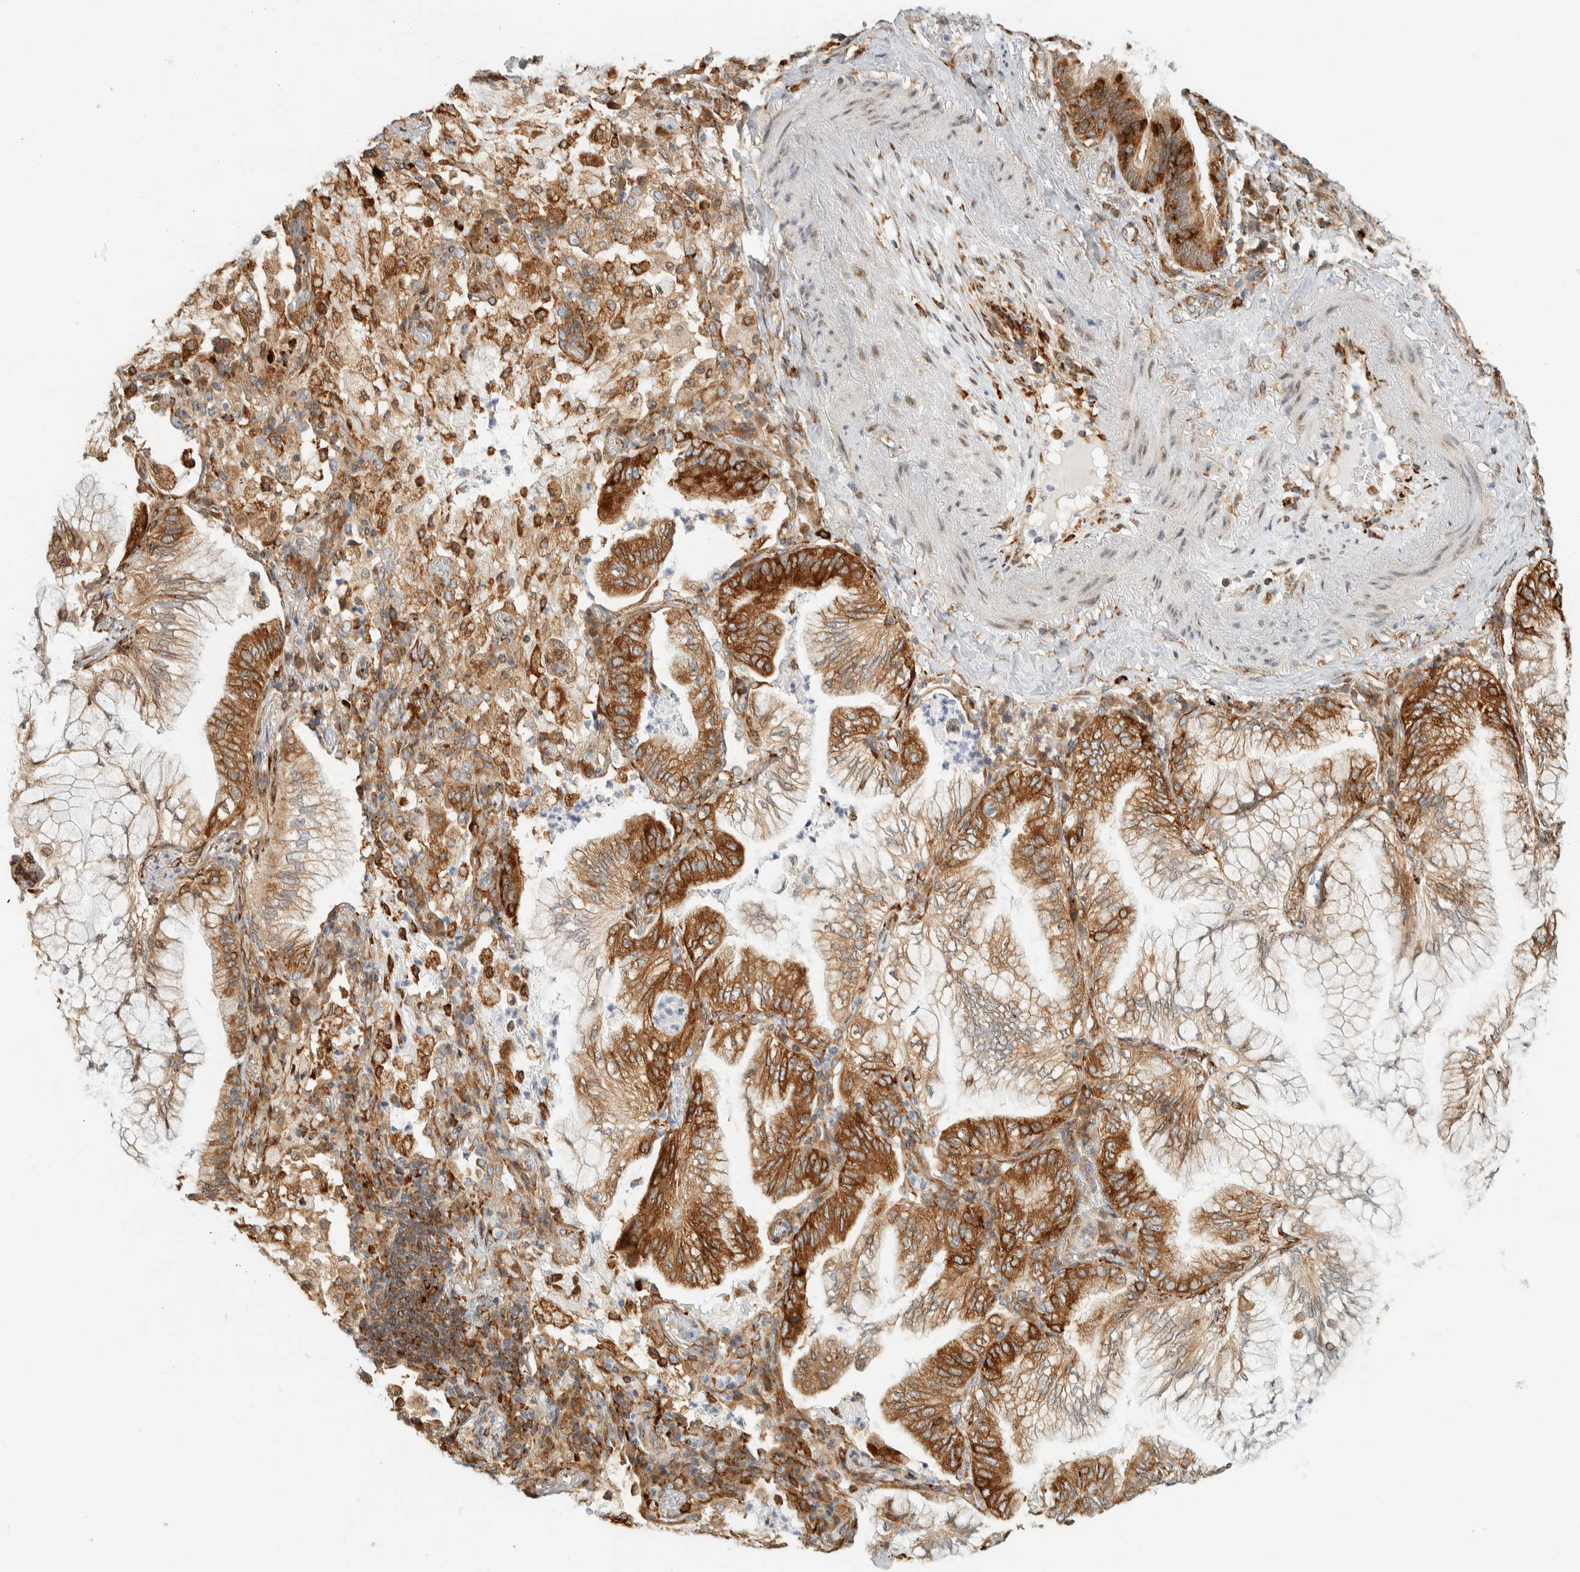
{"staining": {"intensity": "strong", "quantity": ">75%", "location": "cytoplasmic/membranous"}, "tissue": "lung cancer", "cell_type": "Tumor cells", "image_type": "cancer", "snomed": [{"axis": "morphology", "description": "Adenocarcinoma, NOS"}, {"axis": "topography", "description": "Lung"}], "caption": "The image shows a brown stain indicating the presence of a protein in the cytoplasmic/membranous of tumor cells in adenocarcinoma (lung). (Brightfield microscopy of DAB IHC at high magnification).", "gene": "LLGL2", "patient": {"sex": "female", "age": 70}}